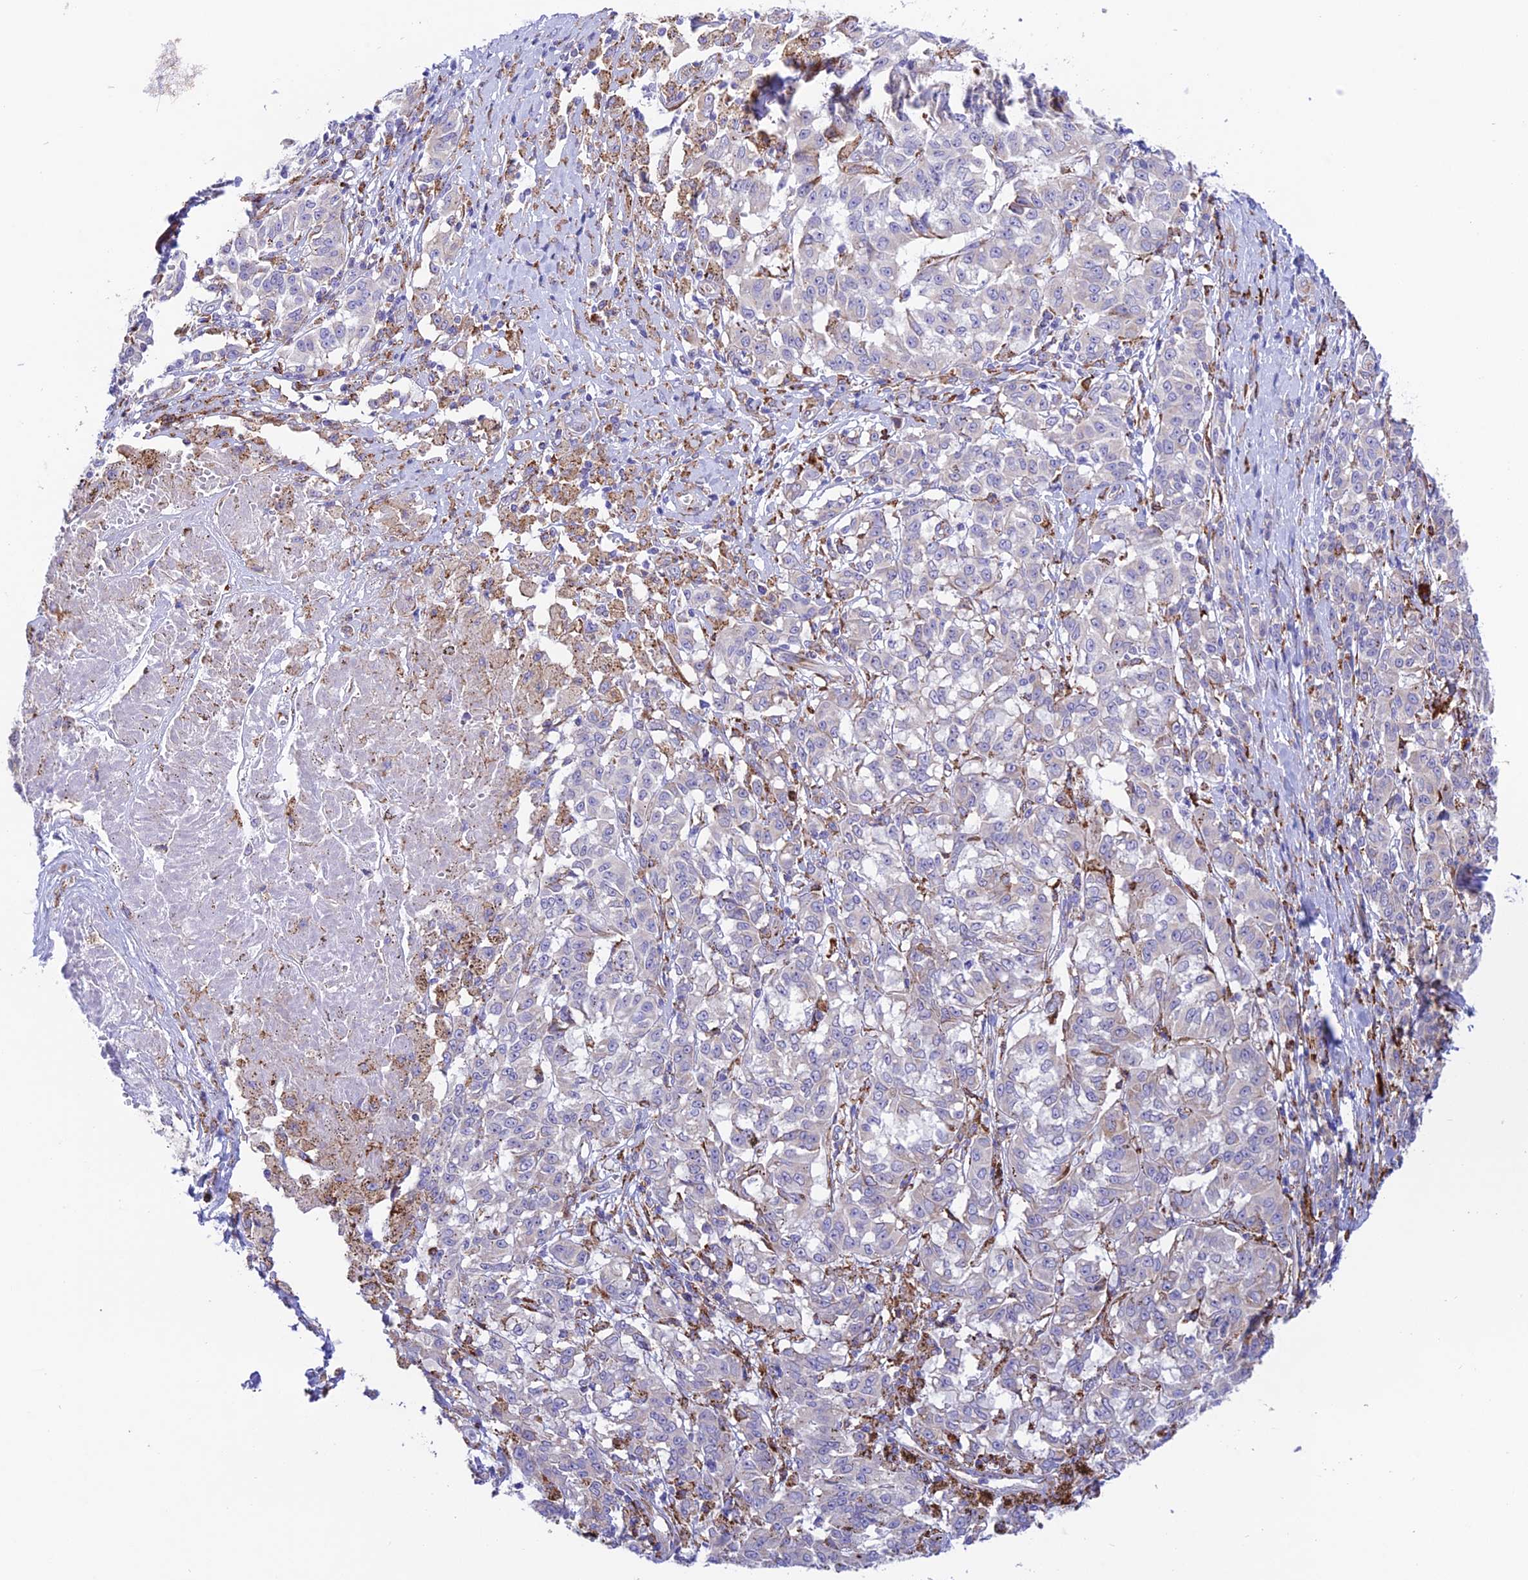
{"staining": {"intensity": "negative", "quantity": "none", "location": "none"}, "tissue": "melanoma", "cell_type": "Tumor cells", "image_type": "cancer", "snomed": [{"axis": "morphology", "description": "Malignant melanoma, NOS"}, {"axis": "topography", "description": "Skin"}], "caption": "DAB immunohistochemical staining of human melanoma reveals no significant staining in tumor cells. The staining was performed using DAB to visualize the protein expression in brown, while the nuclei were stained in blue with hematoxylin (Magnification: 20x).", "gene": "TUBGCP6", "patient": {"sex": "female", "age": 72}}